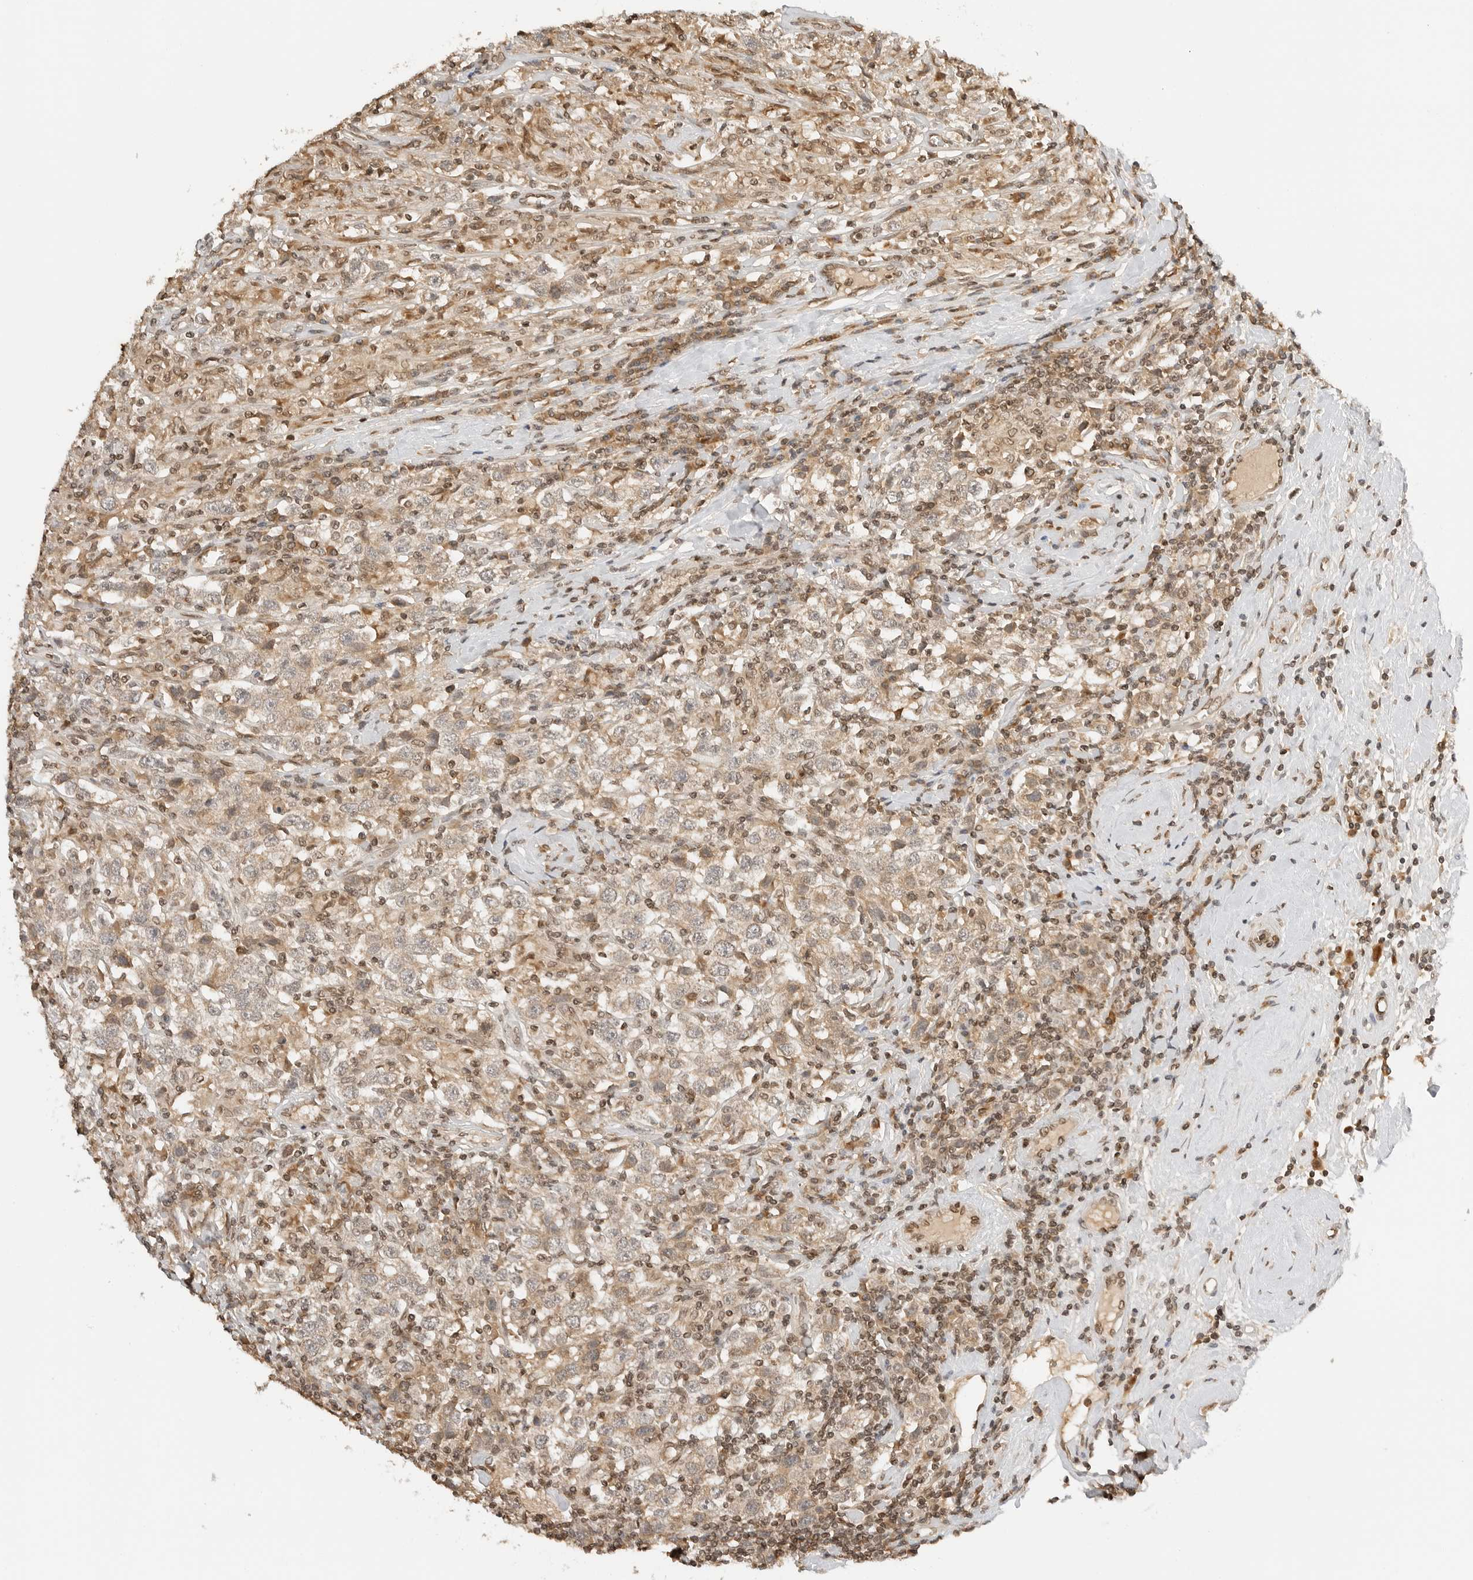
{"staining": {"intensity": "moderate", "quantity": ">75%", "location": "cytoplasmic/membranous"}, "tissue": "testis cancer", "cell_type": "Tumor cells", "image_type": "cancer", "snomed": [{"axis": "morphology", "description": "Seminoma, NOS"}, {"axis": "topography", "description": "Testis"}], "caption": "Immunohistochemical staining of human testis cancer demonstrates medium levels of moderate cytoplasmic/membranous expression in about >75% of tumor cells. (DAB = brown stain, brightfield microscopy at high magnification).", "gene": "POLH", "patient": {"sex": "male", "age": 41}}